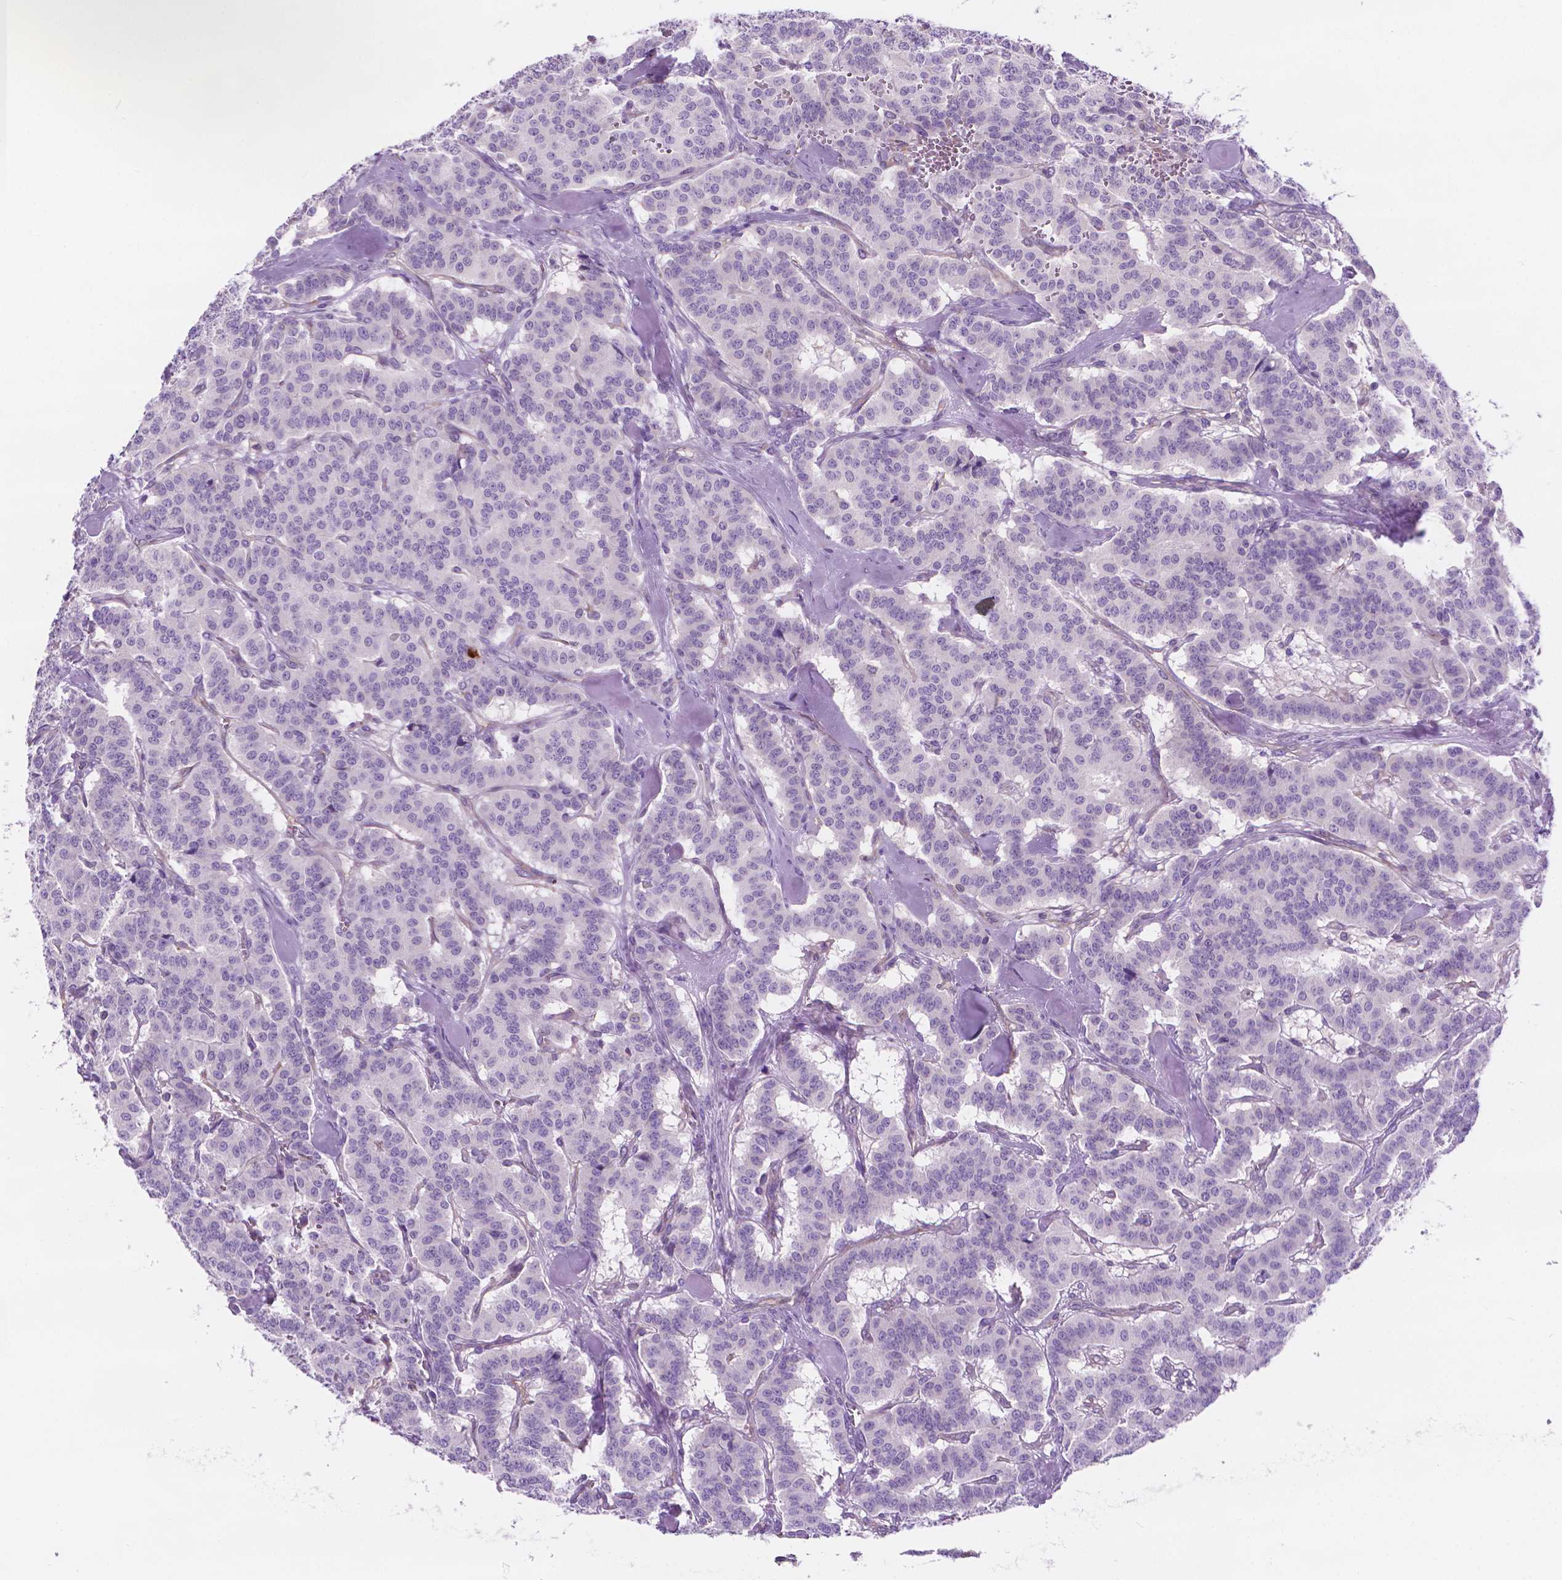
{"staining": {"intensity": "negative", "quantity": "none", "location": "none"}, "tissue": "carcinoid", "cell_type": "Tumor cells", "image_type": "cancer", "snomed": [{"axis": "morphology", "description": "Normal tissue, NOS"}, {"axis": "morphology", "description": "Carcinoid, malignant, NOS"}, {"axis": "topography", "description": "Lung"}], "caption": "Immunohistochemistry photomicrograph of human carcinoid stained for a protein (brown), which displays no positivity in tumor cells.", "gene": "EPPK1", "patient": {"sex": "female", "age": 46}}